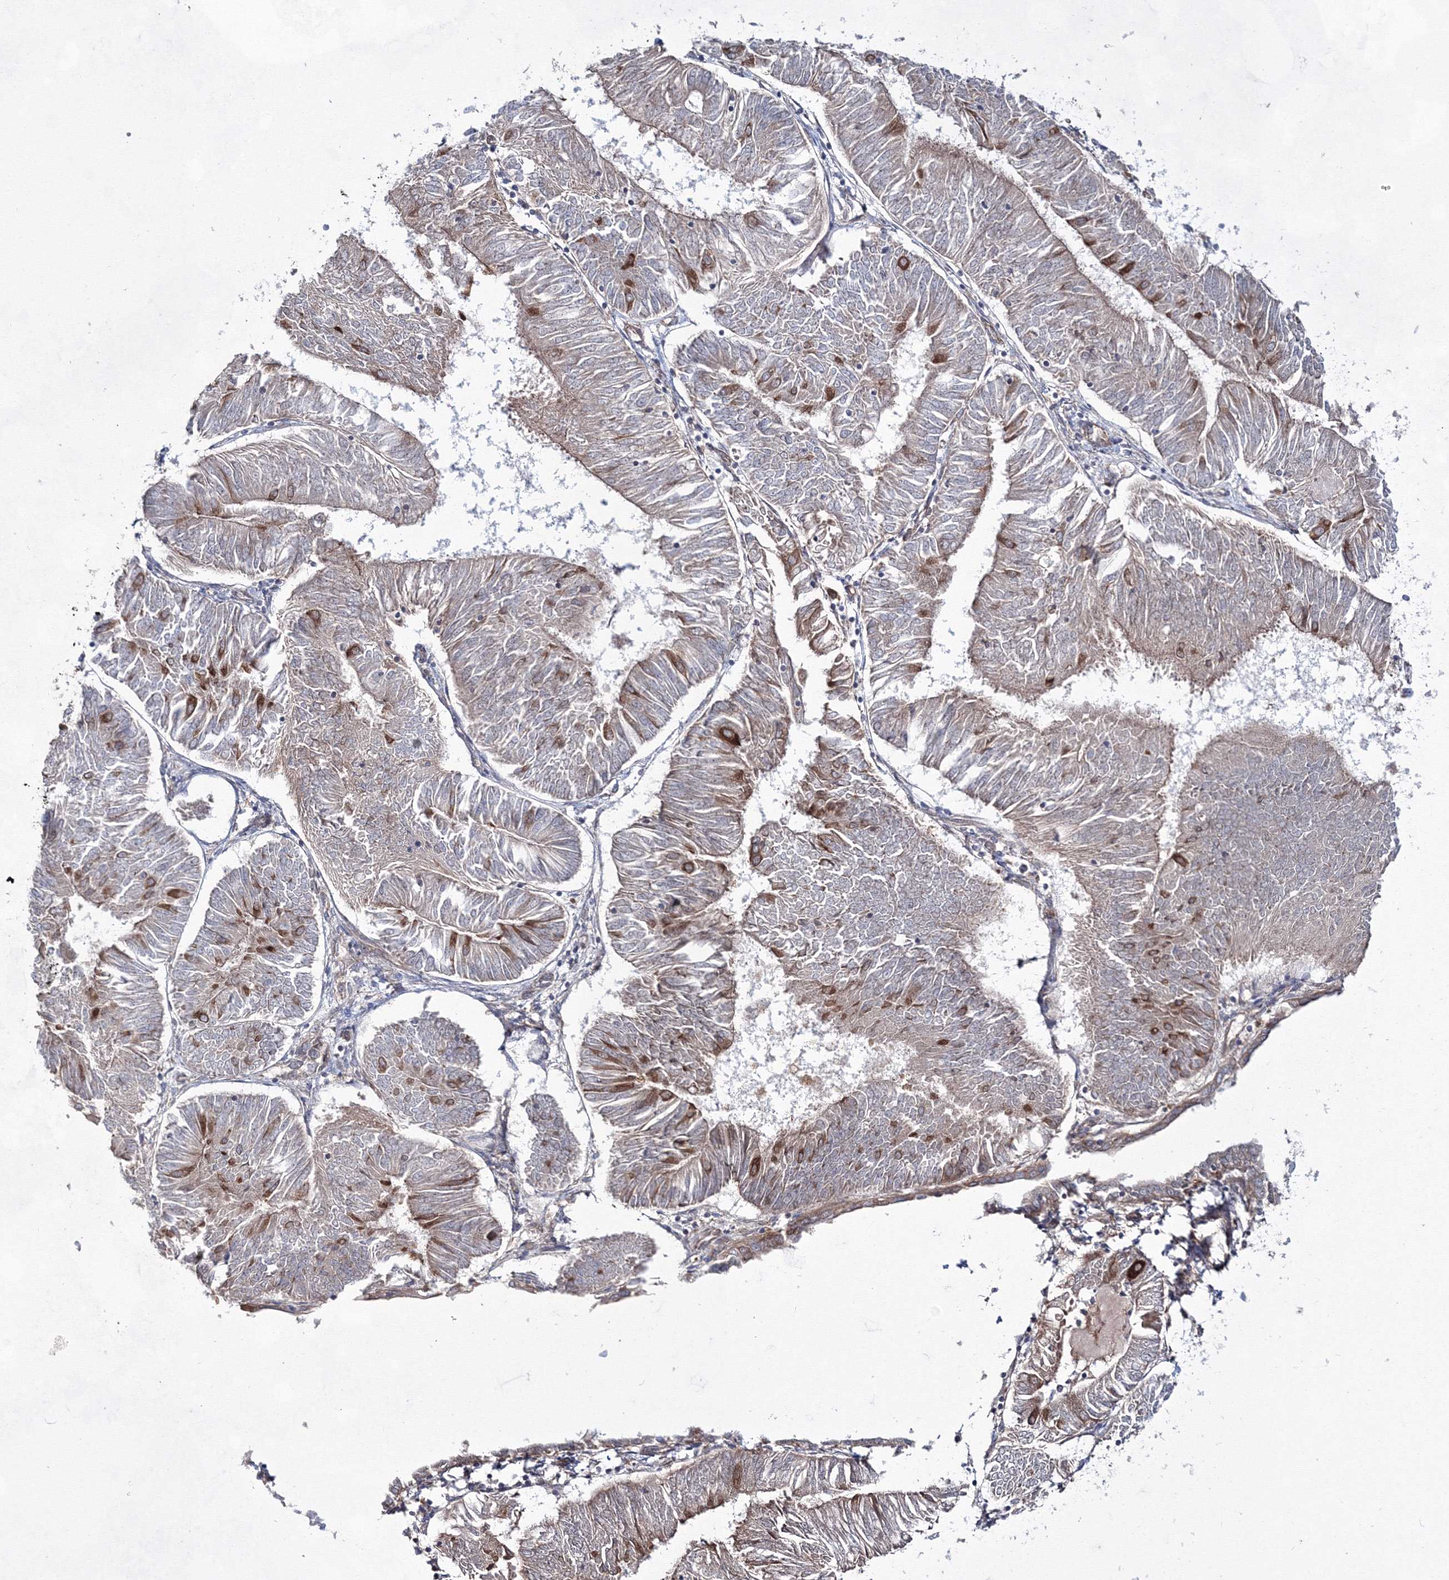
{"staining": {"intensity": "moderate", "quantity": "<25%", "location": "cytoplasmic/membranous"}, "tissue": "endometrial cancer", "cell_type": "Tumor cells", "image_type": "cancer", "snomed": [{"axis": "morphology", "description": "Adenocarcinoma, NOS"}, {"axis": "topography", "description": "Endometrium"}], "caption": "A high-resolution photomicrograph shows IHC staining of endometrial cancer, which demonstrates moderate cytoplasmic/membranous staining in about <25% of tumor cells. (Stains: DAB in brown, nuclei in blue, Microscopy: brightfield microscopy at high magnification).", "gene": "EXOC6", "patient": {"sex": "female", "age": 58}}